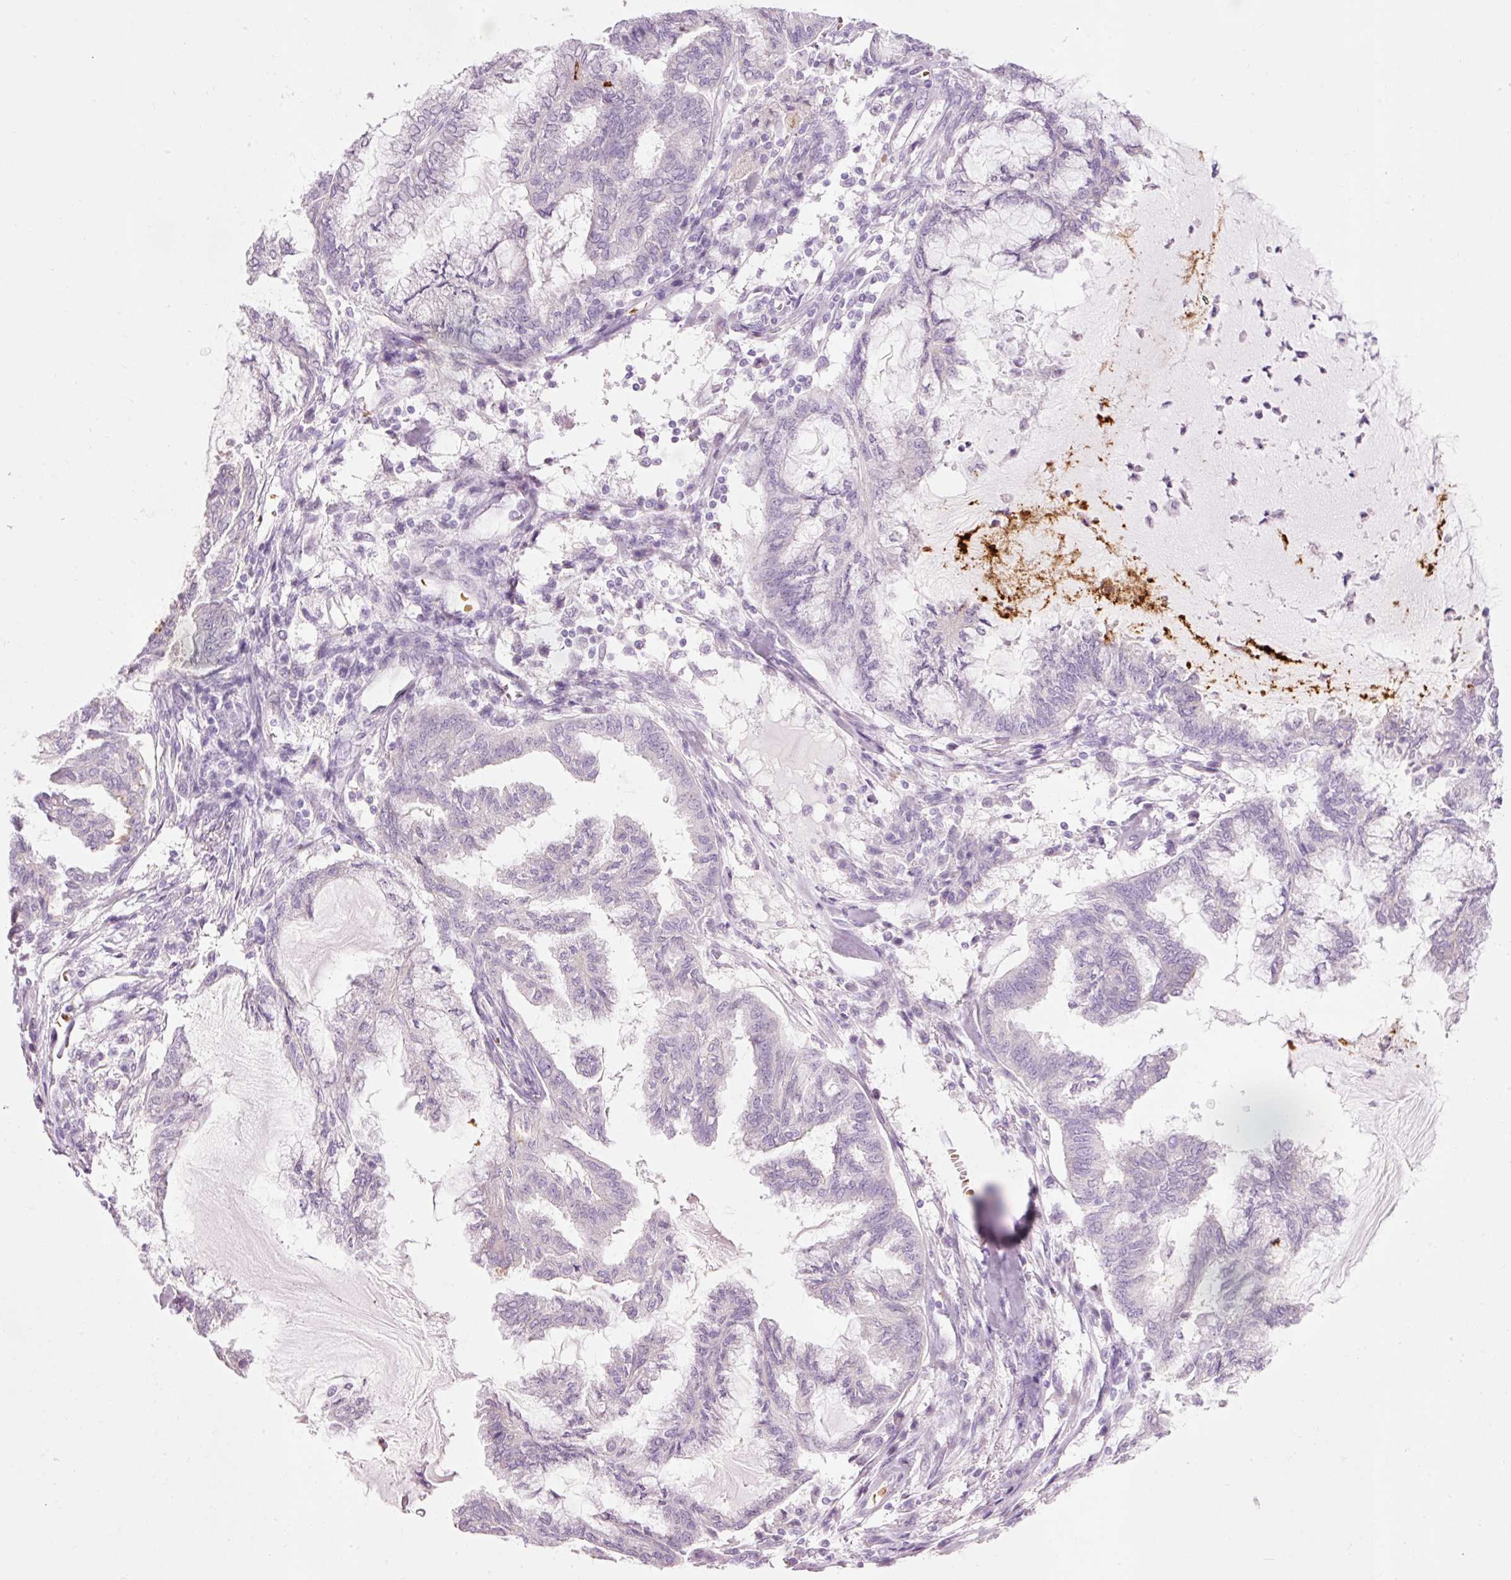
{"staining": {"intensity": "negative", "quantity": "none", "location": "none"}, "tissue": "endometrial cancer", "cell_type": "Tumor cells", "image_type": "cancer", "snomed": [{"axis": "morphology", "description": "Adenocarcinoma, NOS"}, {"axis": "topography", "description": "Endometrium"}], "caption": "This is an IHC image of human endometrial cancer. There is no expression in tumor cells.", "gene": "DHRS11", "patient": {"sex": "female", "age": 86}}